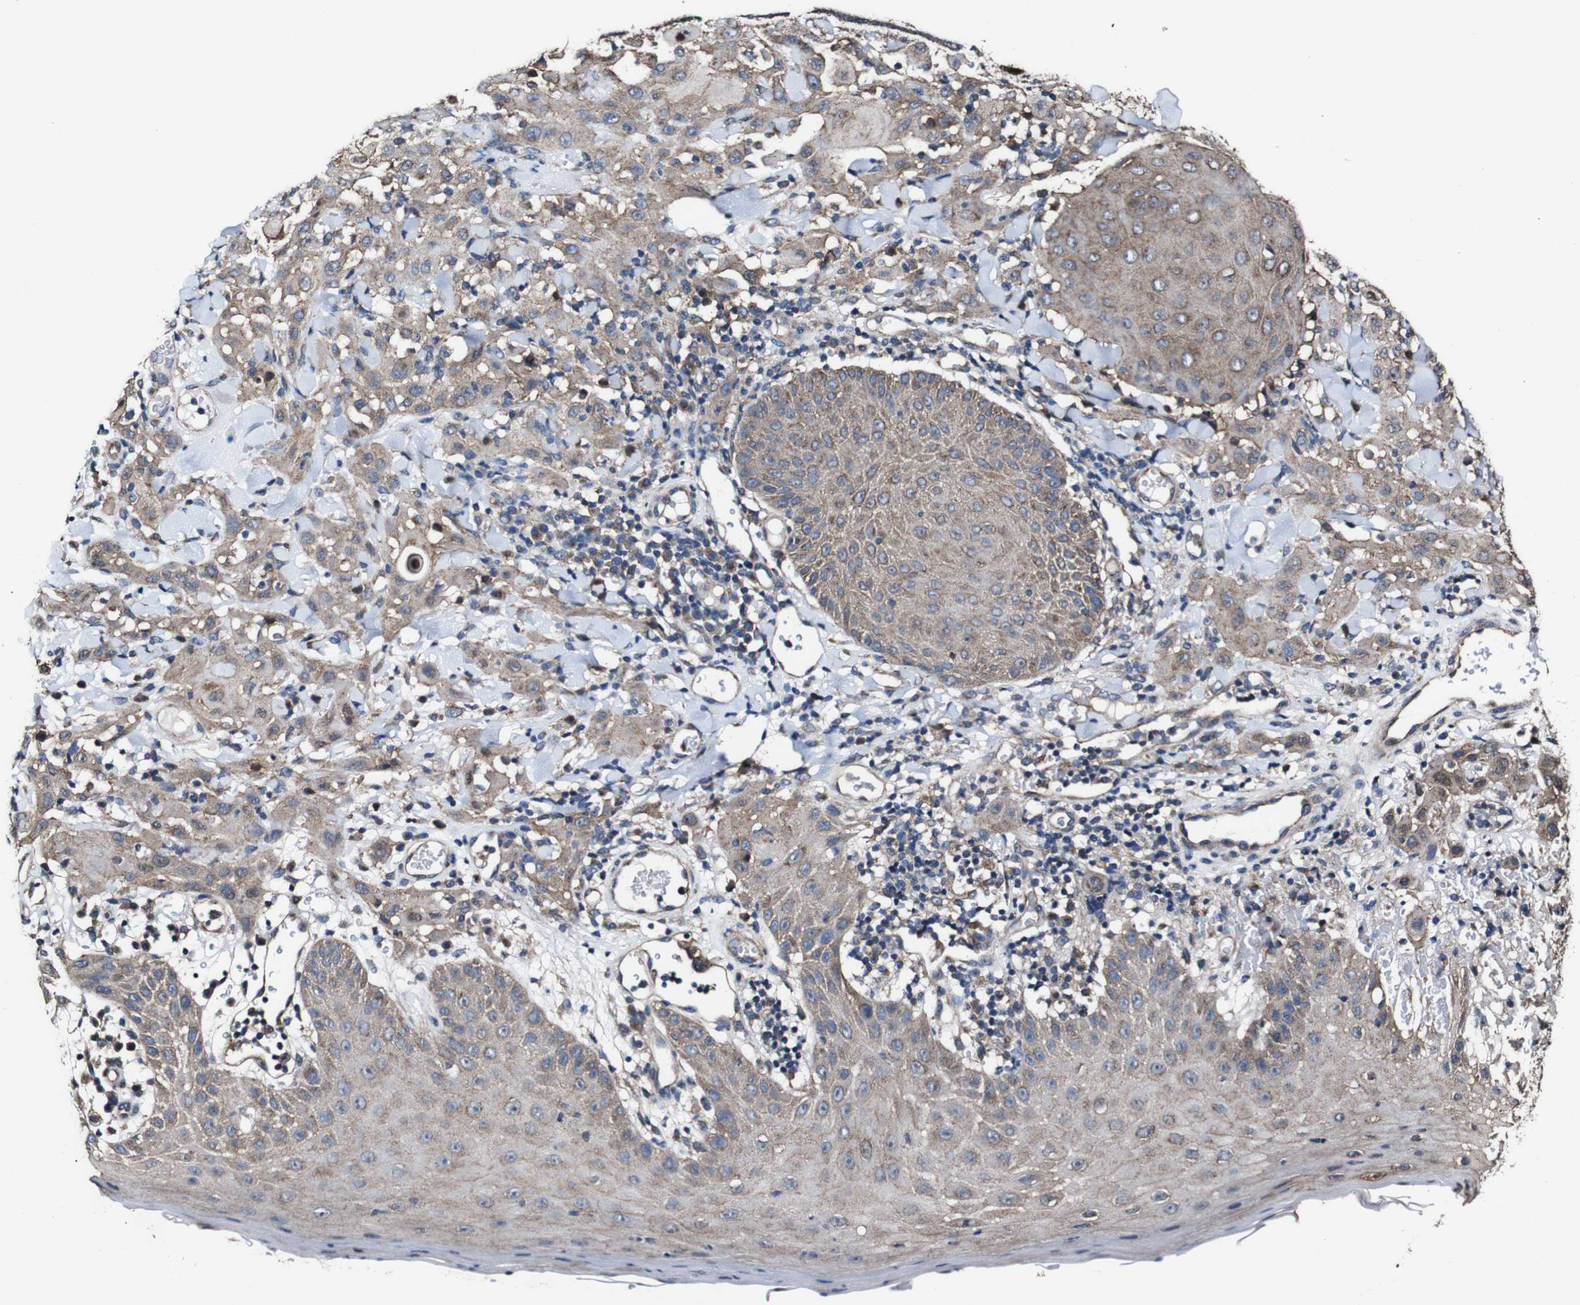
{"staining": {"intensity": "moderate", "quantity": "25%-75%", "location": "cytoplasmic/membranous"}, "tissue": "skin cancer", "cell_type": "Tumor cells", "image_type": "cancer", "snomed": [{"axis": "morphology", "description": "Squamous cell carcinoma, NOS"}, {"axis": "topography", "description": "Skin"}], "caption": "Human skin squamous cell carcinoma stained with a brown dye demonstrates moderate cytoplasmic/membranous positive positivity in about 25%-75% of tumor cells.", "gene": "CSF1R", "patient": {"sex": "male", "age": 24}}